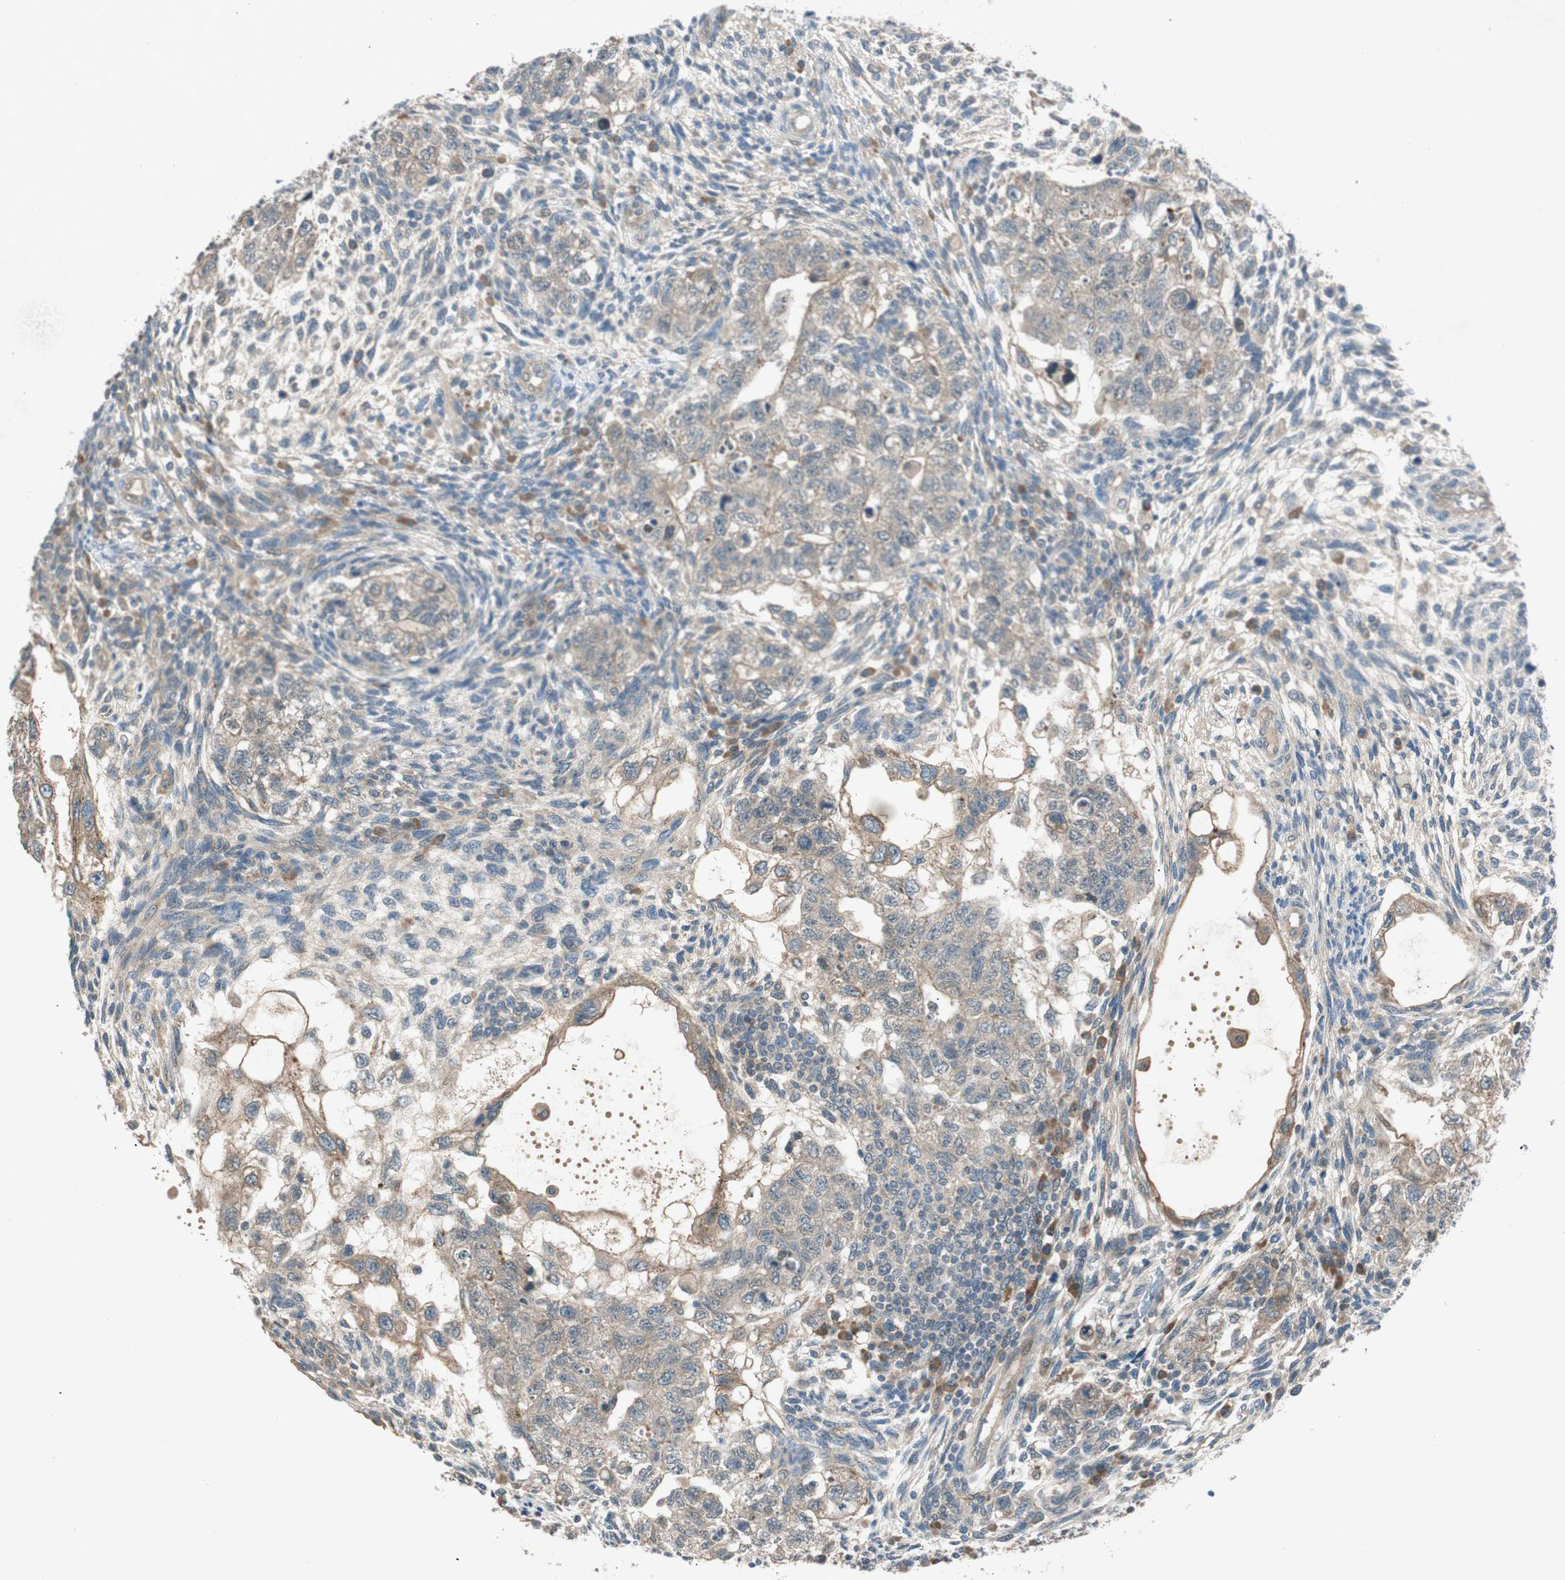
{"staining": {"intensity": "weak", "quantity": "25%-75%", "location": "cytoplasmic/membranous"}, "tissue": "testis cancer", "cell_type": "Tumor cells", "image_type": "cancer", "snomed": [{"axis": "morphology", "description": "Normal tissue, NOS"}, {"axis": "morphology", "description": "Carcinoma, Embryonal, NOS"}, {"axis": "topography", "description": "Testis"}], "caption": "Immunohistochemical staining of human testis embryonal carcinoma demonstrates low levels of weak cytoplasmic/membranous protein staining in approximately 25%-75% of tumor cells. The staining was performed using DAB (3,3'-diaminobenzidine) to visualize the protein expression in brown, while the nuclei were stained in blue with hematoxylin (Magnification: 20x).", "gene": "NCLN", "patient": {"sex": "male", "age": 36}}